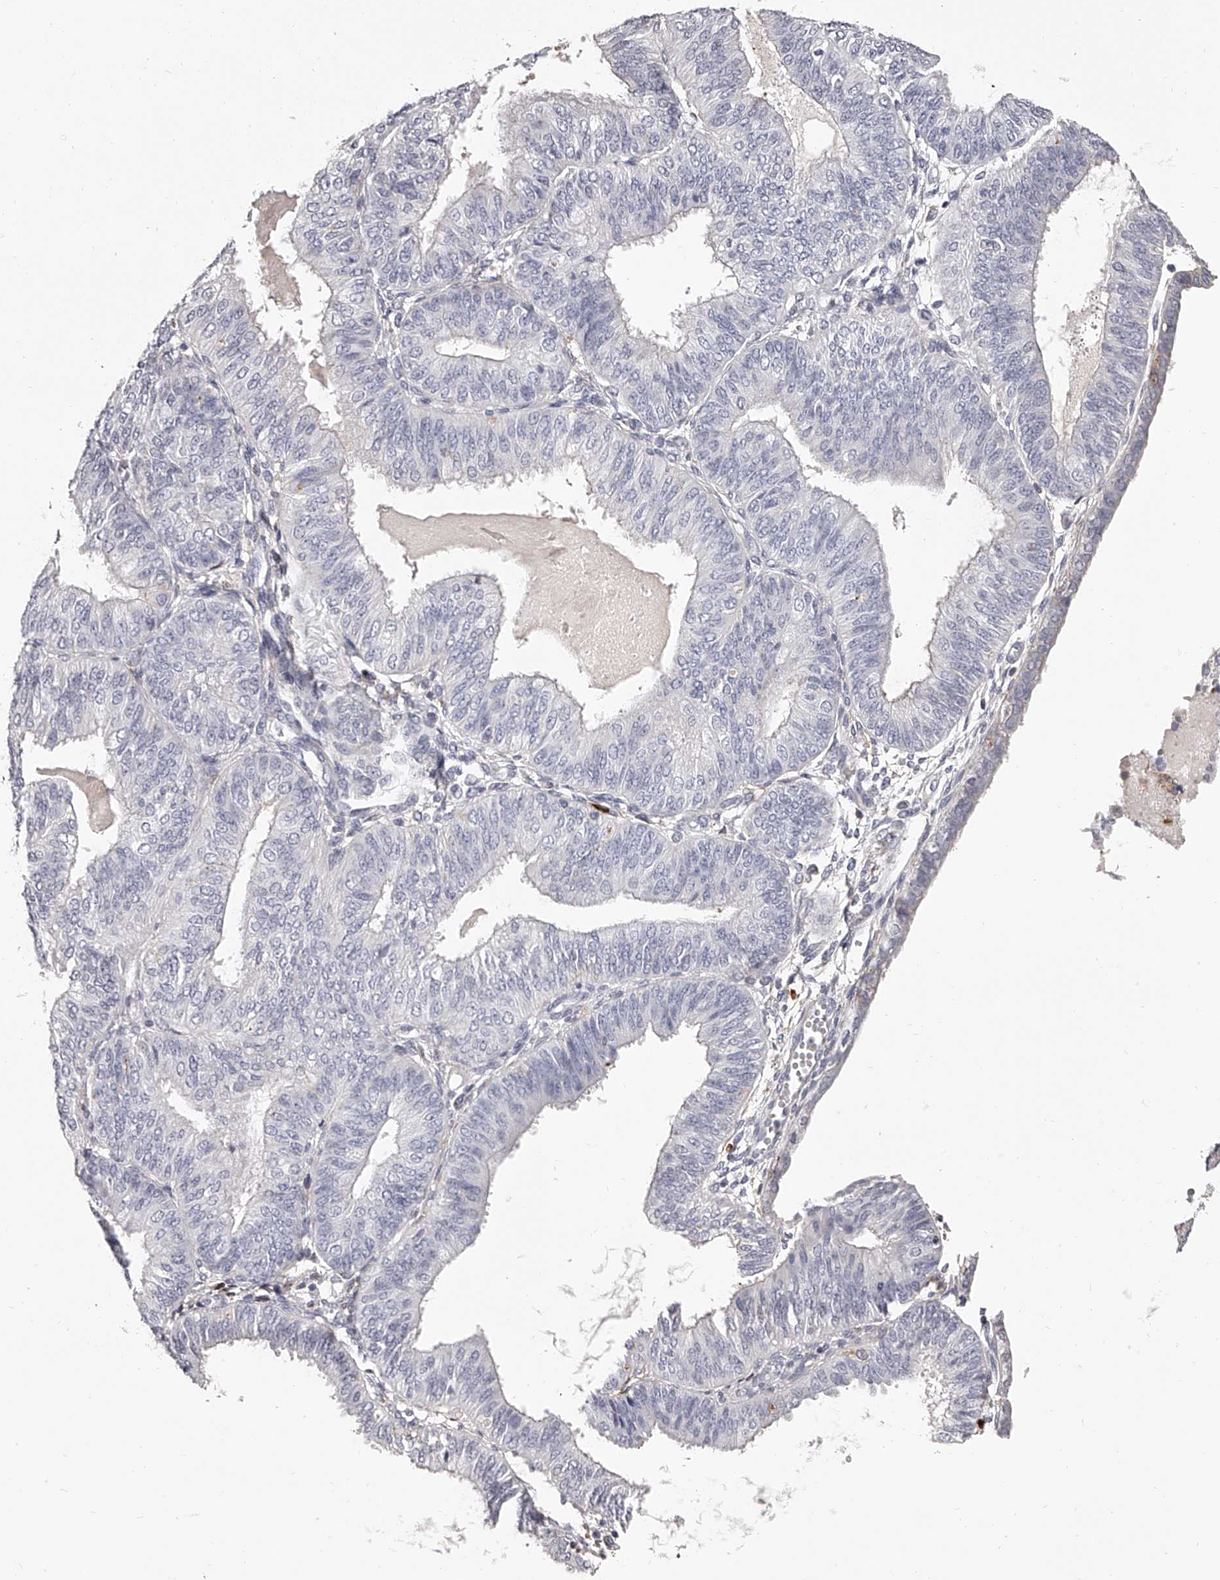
{"staining": {"intensity": "negative", "quantity": "none", "location": "none"}, "tissue": "endometrial cancer", "cell_type": "Tumor cells", "image_type": "cancer", "snomed": [{"axis": "morphology", "description": "Adenocarcinoma, NOS"}, {"axis": "topography", "description": "Endometrium"}], "caption": "High magnification brightfield microscopy of endometrial cancer stained with DAB (brown) and counterstained with hematoxylin (blue): tumor cells show no significant expression.", "gene": "PACSIN1", "patient": {"sex": "female", "age": 58}}